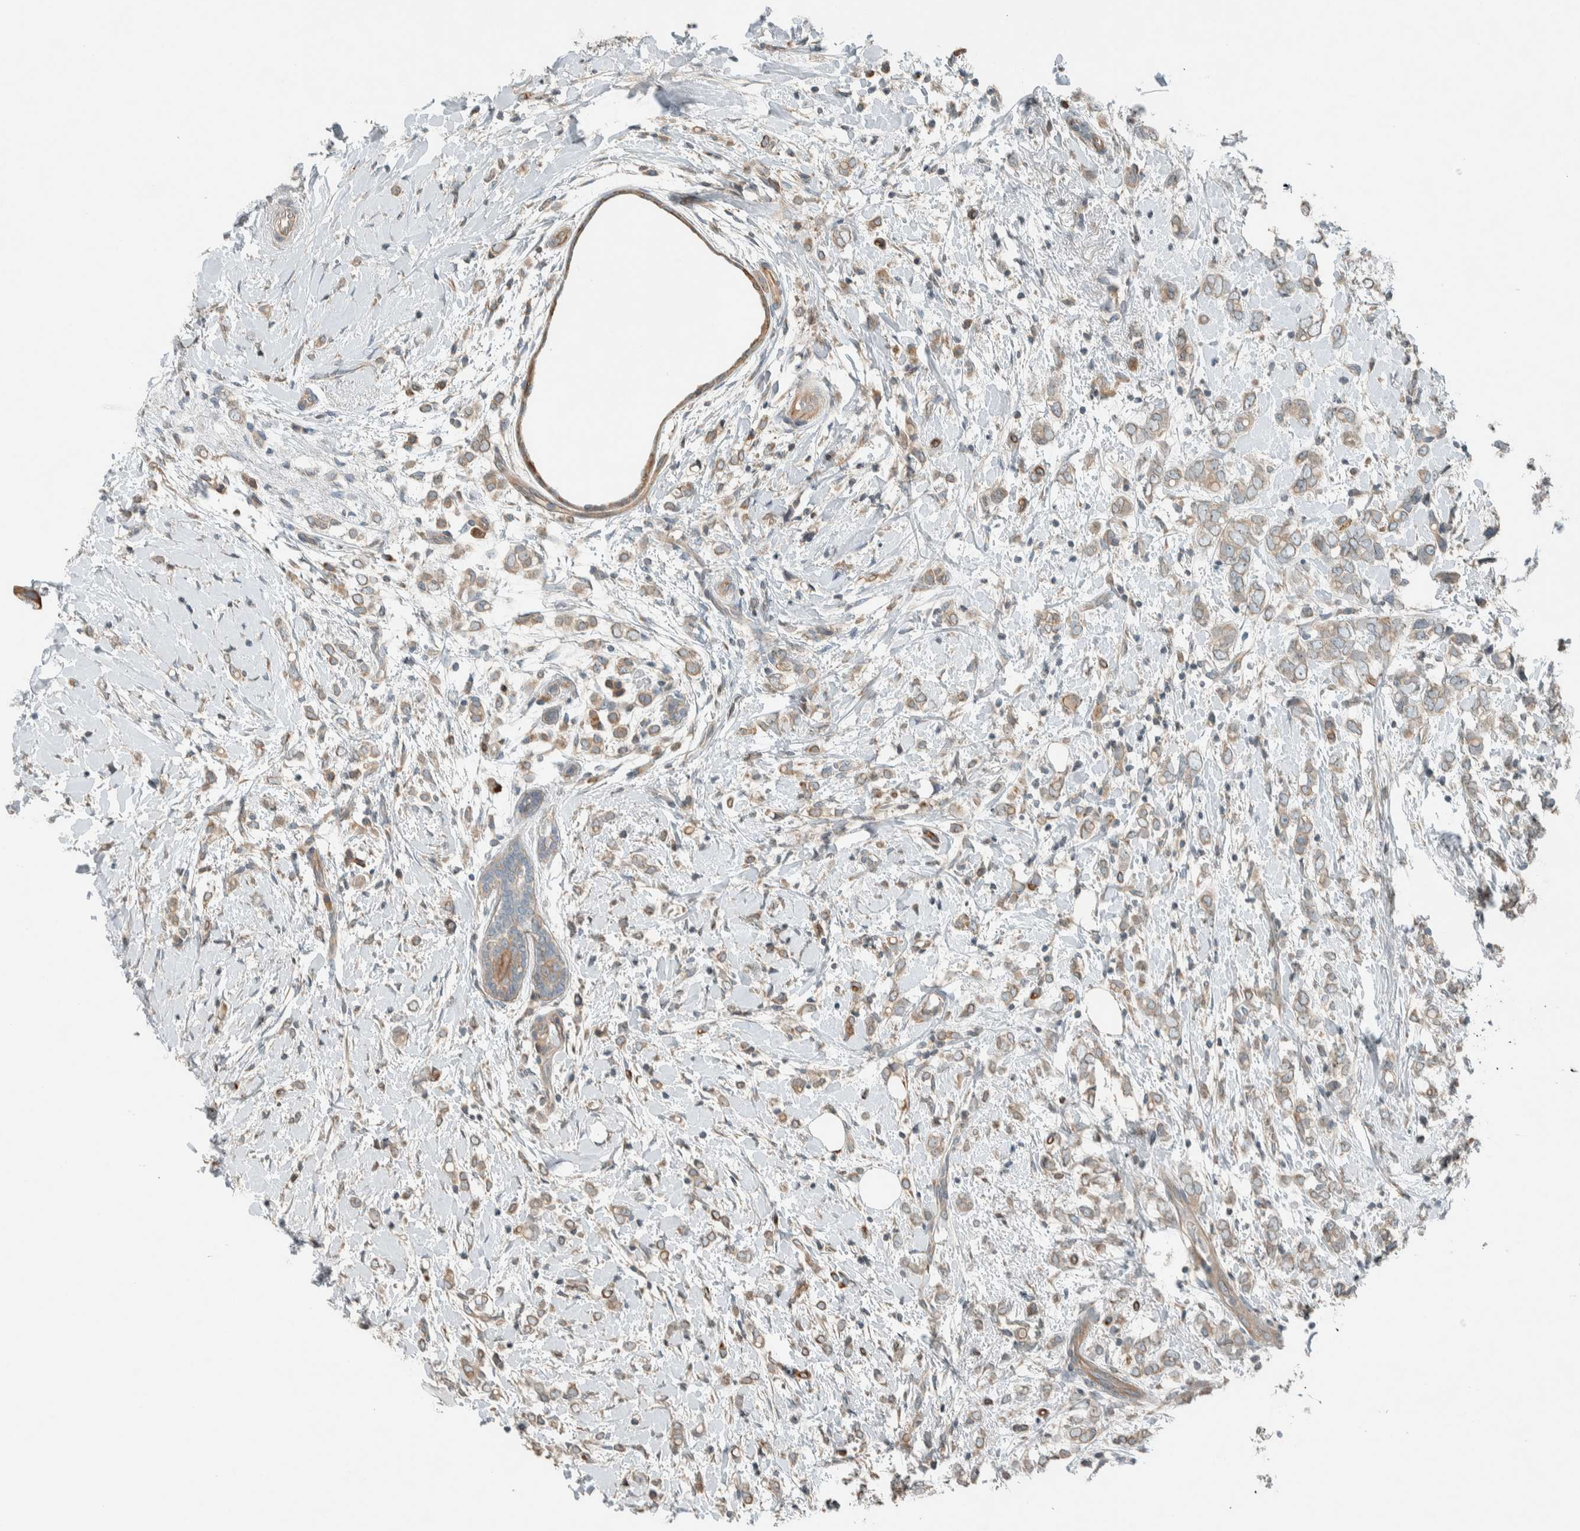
{"staining": {"intensity": "weak", "quantity": "25%-75%", "location": "cytoplasmic/membranous"}, "tissue": "breast cancer", "cell_type": "Tumor cells", "image_type": "cancer", "snomed": [{"axis": "morphology", "description": "Normal tissue, NOS"}, {"axis": "morphology", "description": "Lobular carcinoma"}, {"axis": "topography", "description": "Breast"}], "caption": "DAB immunohistochemical staining of breast cancer (lobular carcinoma) demonstrates weak cytoplasmic/membranous protein positivity in about 25%-75% of tumor cells.", "gene": "SEL1L", "patient": {"sex": "female", "age": 47}}